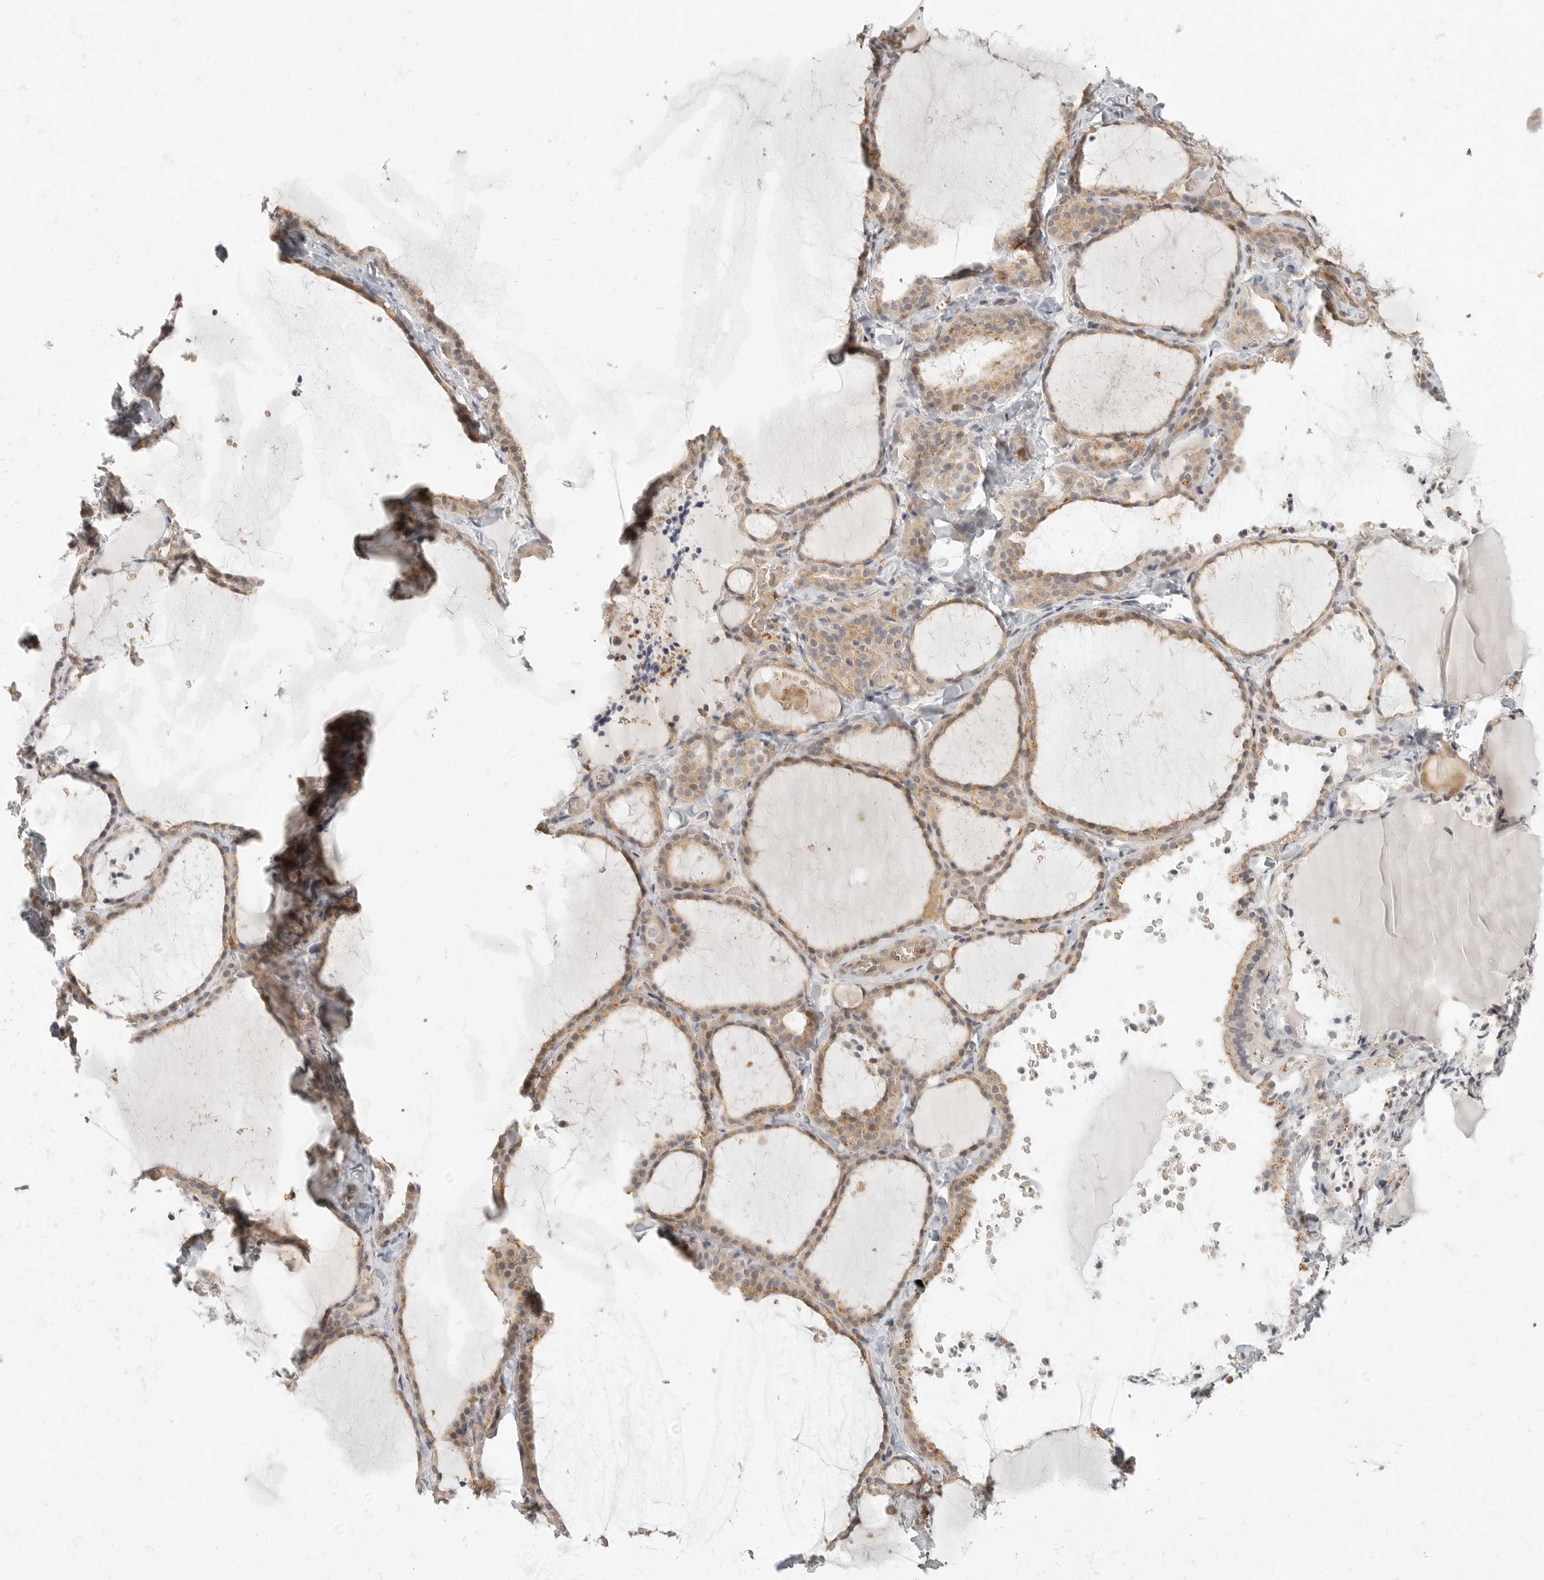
{"staining": {"intensity": "weak", "quantity": ">75%", "location": "cytoplasmic/membranous"}, "tissue": "thyroid gland", "cell_type": "Glandular cells", "image_type": "normal", "snomed": [{"axis": "morphology", "description": "Normal tissue, NOS"}, {"axis": "topography", "description": "Thyroid gland"}], "caption": "Thyroid gland stained with a brown dye exhibits weak cytoplasmic/membranous positive positivity in approximately >75% of glandular cells.", "gene": "DBNL", "patient": {"sex": "female", "age": 22}}